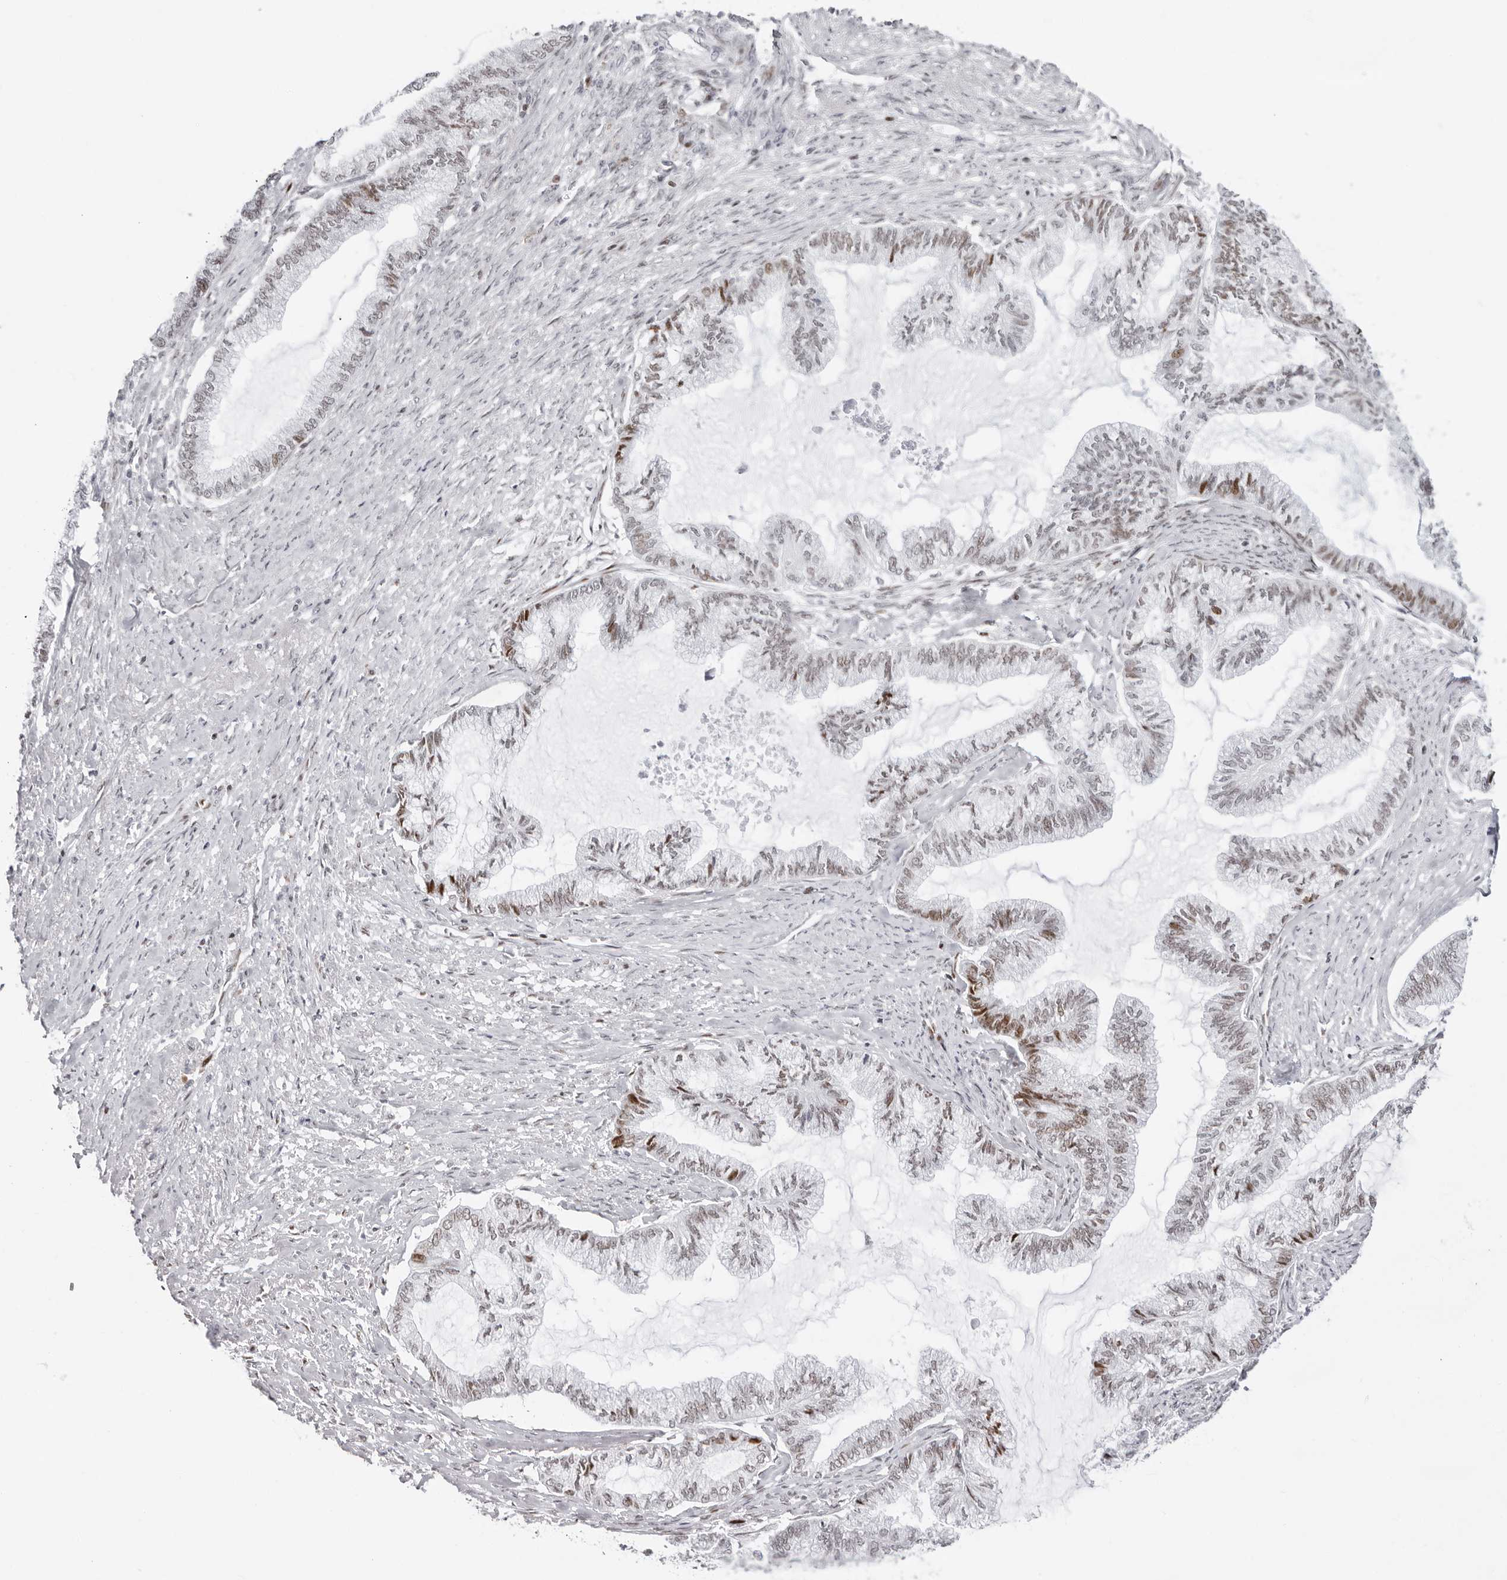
{"staining": {"intensity": "moderate", "quantity": "25%-75%", "location": "nuclear"}, "tissue": "endometrial cancer", "cell_type": "Tumor cells", "image_type": "cancer", "snomed": [{"axis": "morphology", "description": "Adenocarcinoma, NOS"}, {"axis": "topography", "description": "Endometrium"}], "caption": "Immunohistochemistry (IHC) image of human endometrial cancer stained for a protein (brown), which exhibits medium levels of moderate nuclear positivity in about 25%-75% of tumor cells.", "gene": "NTPCR", "patient": {"sex": "female", "age": 86}}